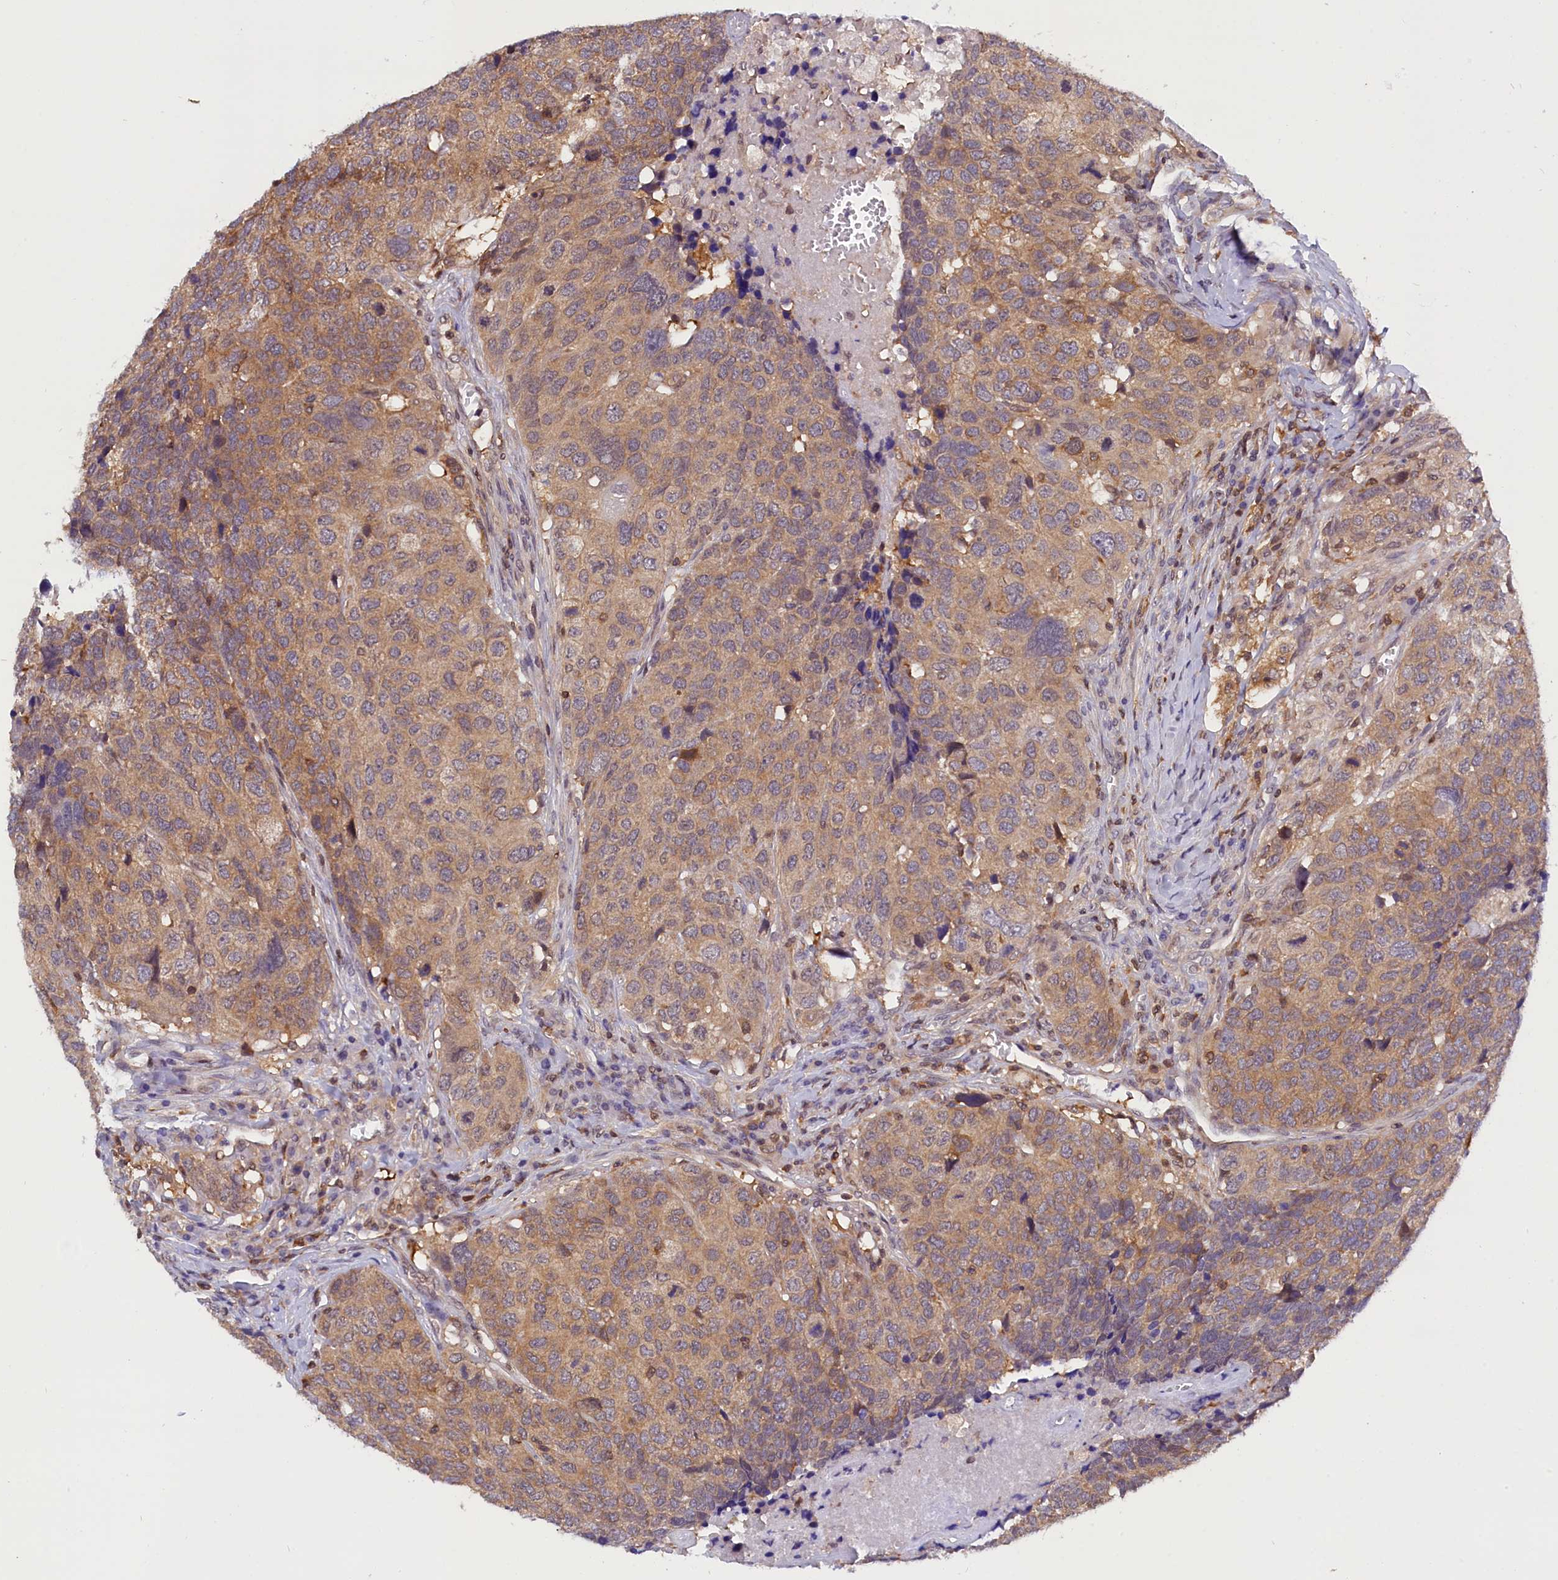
{"staining": {"intensity": "moderate", "quantity": ">75%", "location": "cytoplasmic/membranous"}, "tissue": "head and neck cancer", "cell_type": "Tumor cells", "image_type": "cancer", "snomed": [{"axis": "morphology", "description": "Squamous cell carcinoma, NOS"}, {"axis": "topography", "description": "Head-Neck"}], "caption": "An immunohistochemistry histopathology image of neoplastic tissue is shown. Protein staining in brown highlights moderate cytoplasmic/membranous positivity in squamous cell carcinoma (head and neck) within tumor cells.", "gene": "TBCB", "patient": {"sex": "male", "age": 66}}